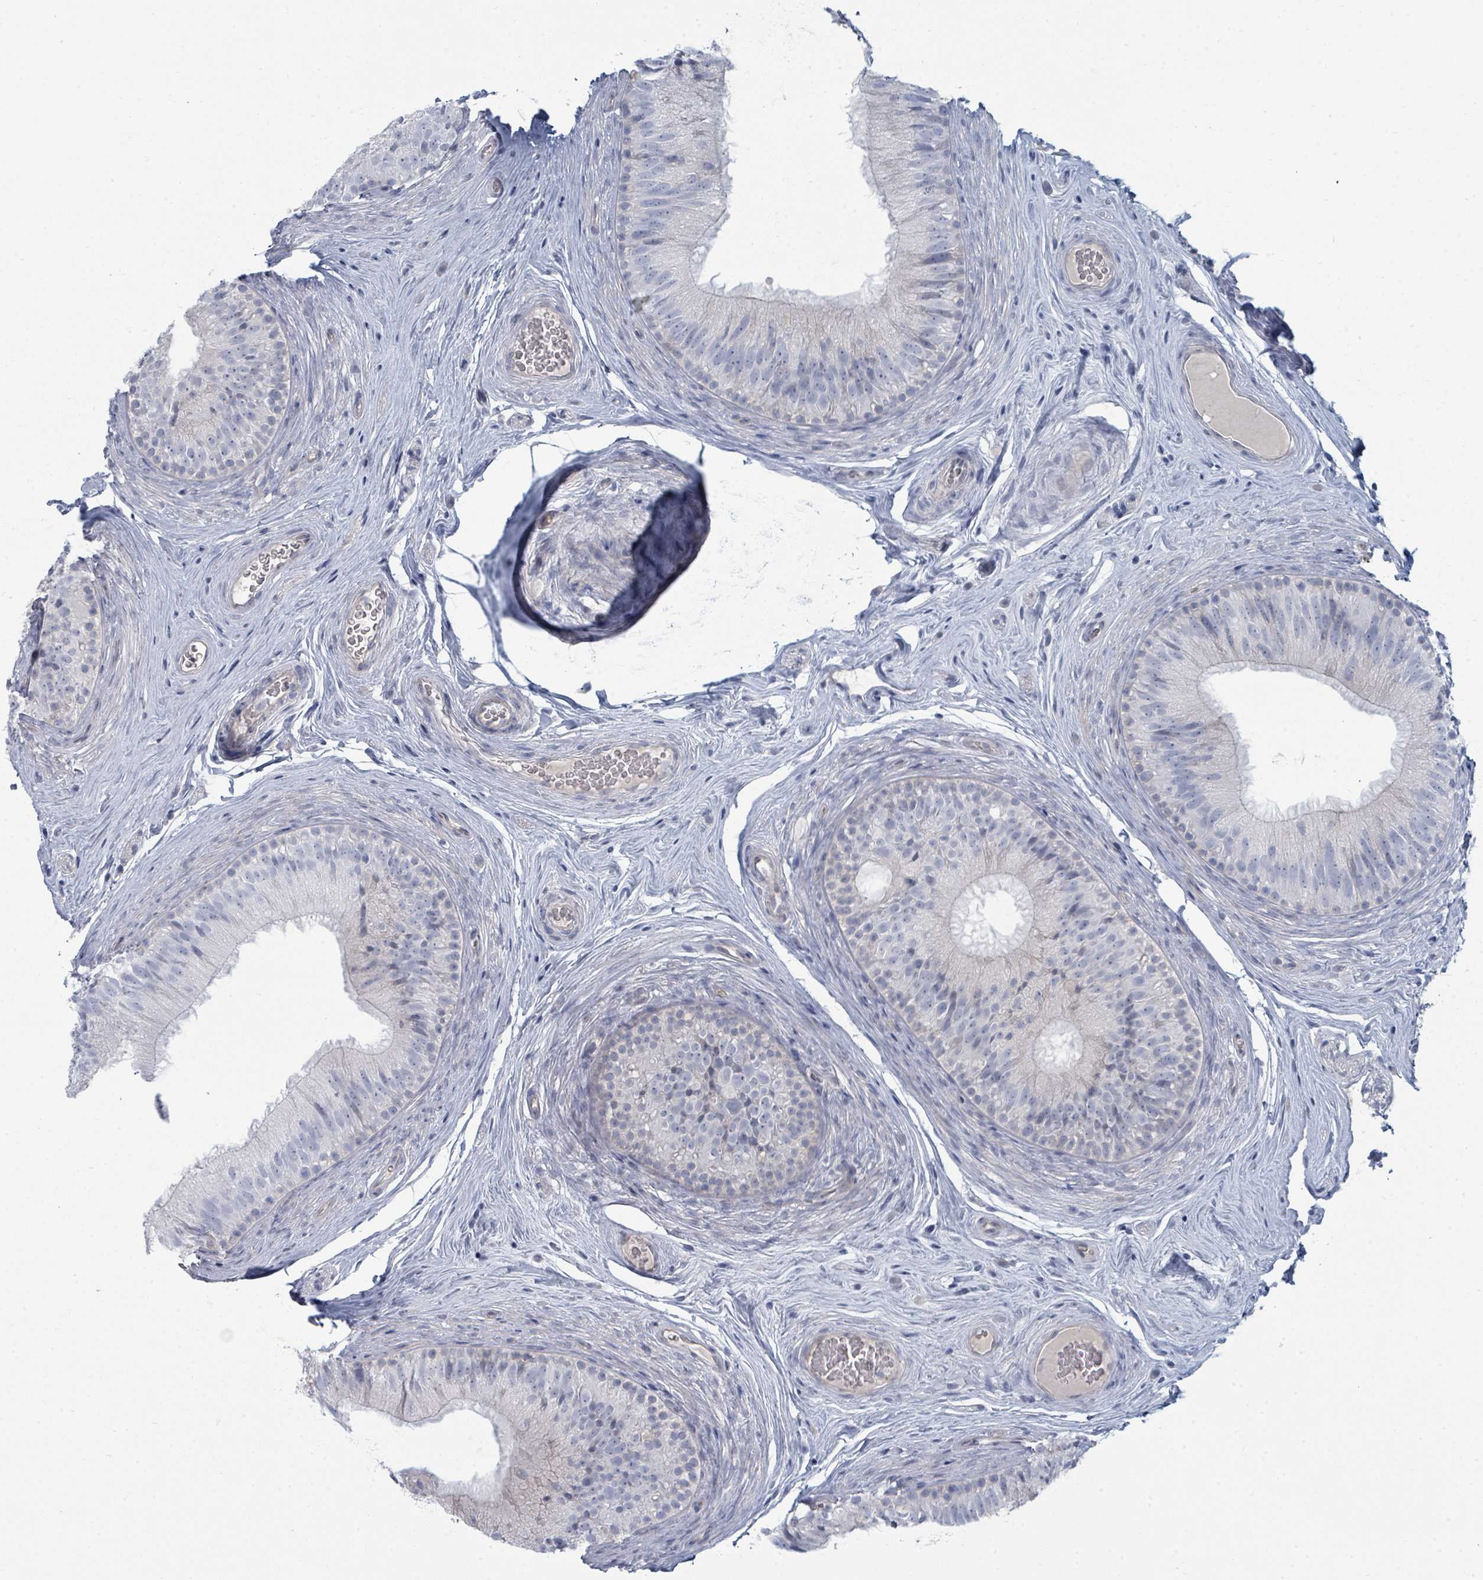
{"staining": {"intensity": "negative", "quantity": "none", "location": "none"}, "tissue": "epididymis", "cell_type": "Glandular cells", "image_type": "normal", "snomed": [{"axis": "morphology", "description": "Normal tissue, NOS"}, {"axis": "topography", "description": "Epididymis"}], "caption": "This is a image of IHC staining of normal epididymis, which shows no staining in glandular cells.", "gene": "SLC25A45", "patient": {"sex": "male", "age": 34}}